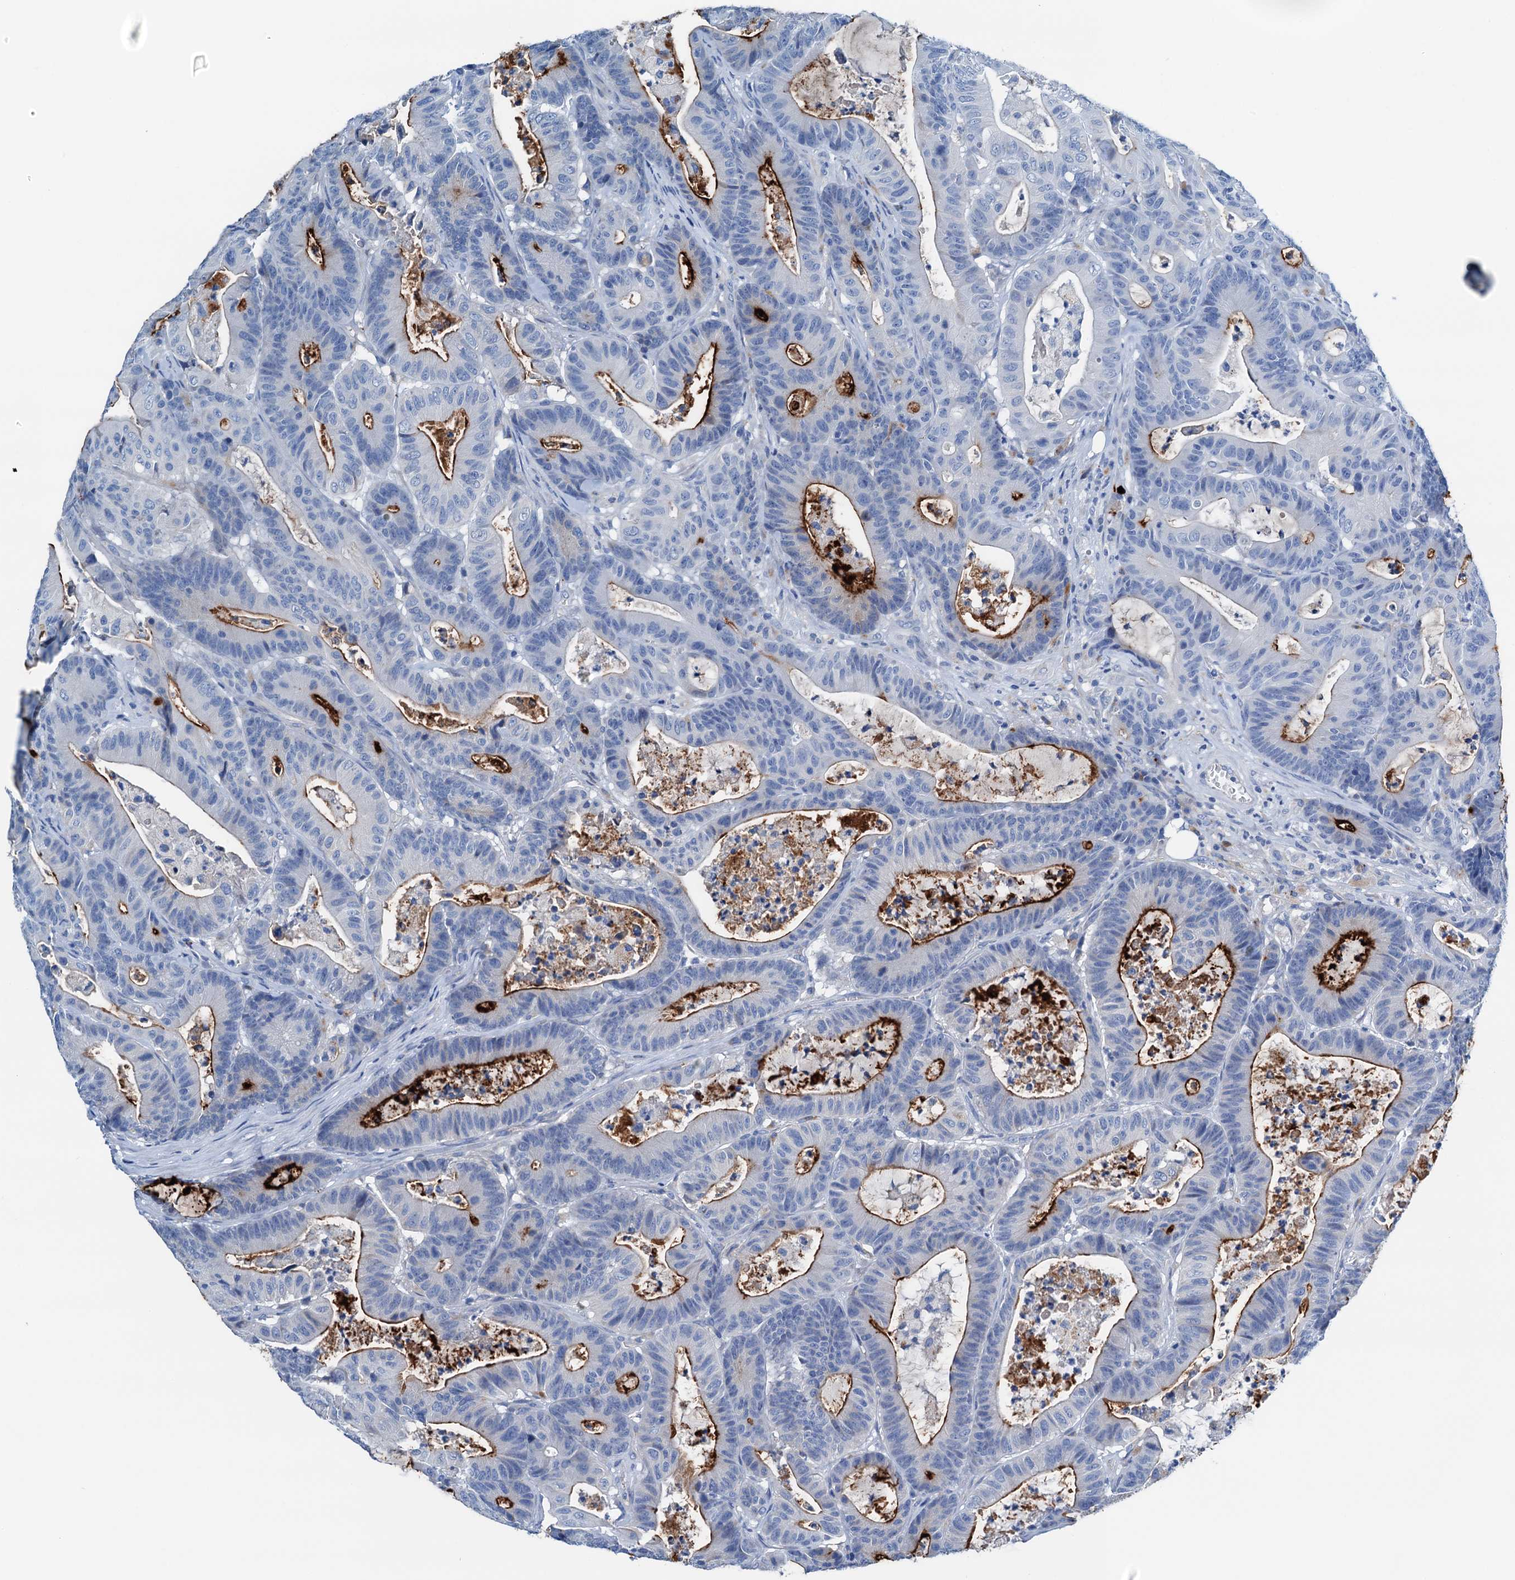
{"staining": {"intensity": "strong", "quantity": "25%-75%", "location": "cytoplasmic/membranous"}, "tissue": "colorectal cancer", "cell_type": "Tumor cells", "image_type": "cancer", "snomed": [{"axis": "morphology", "description": "Adenocarcinoma, NOS"}, {"axis": "topography", "description": "Colon"}], "caption": "Strong cytoplasmic/membranous staining is identified in about 25%-75% of tumor cells in colorectal cancer. Nuclei are stained in blue.", "gene": "C1QTNF4", "patient": {"sex": "female", "age": 84}}